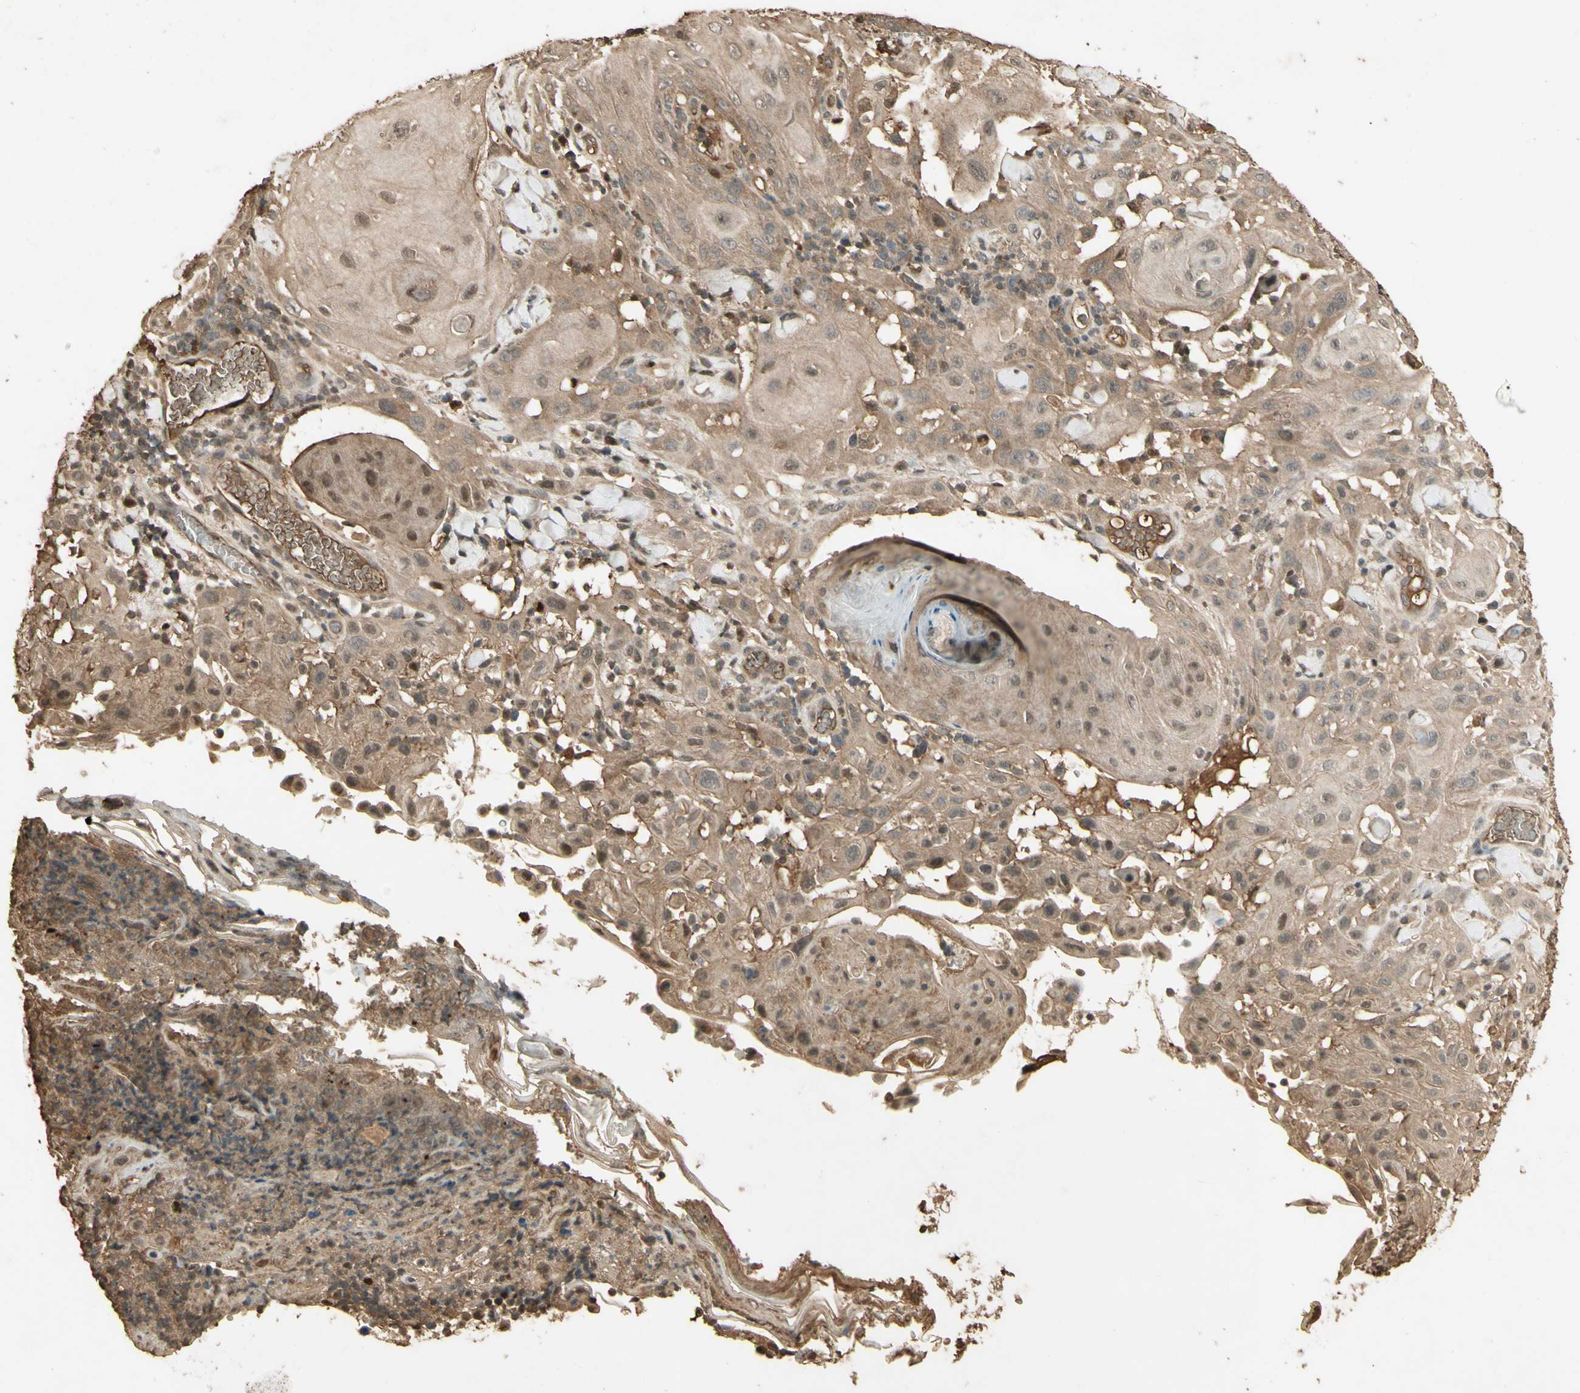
{"staining": {"intensity": "moderate", "quantity": ">75%", "location": "cytoplasmic/membranous"}, "tissue": "skin cancer", "cell_type": "Tumor cells", "image_type": "cancer", "snomed": [{"axis": "morphology", "description": "Squamous cell carcinoma, NOS"}, {"axis": "topography", "description": "Skin"}], "caption": "Moderate cytoplasmic/membranous staining is appreciated in about >75% of tumor cells in skin cancer (squamous cell carcinoma).", "gene": "SMAD9", "patient": {"sex": "male", "age": 24}}